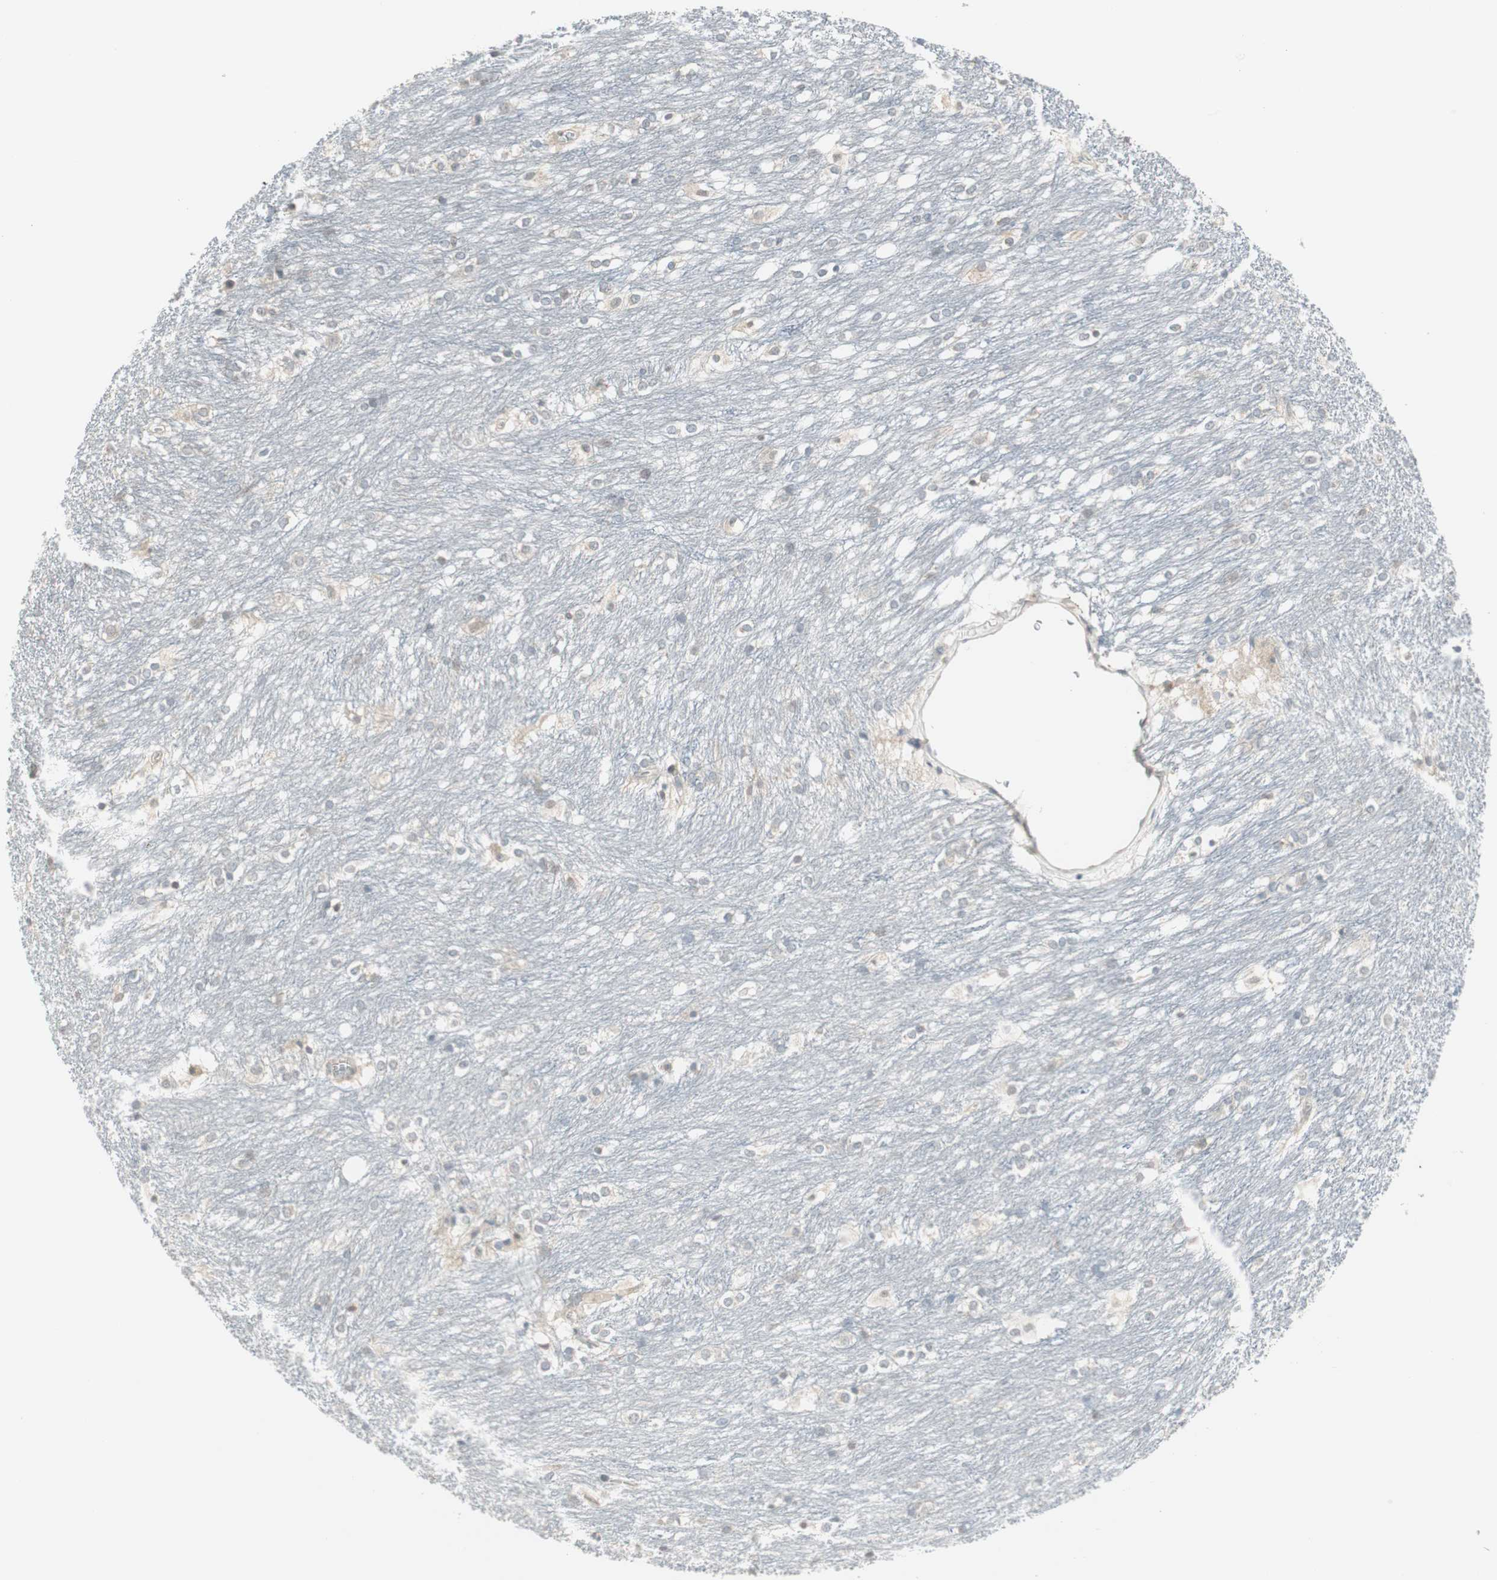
{"staining": {"intensity": "weak", "quantity": "25%-75%", "location": "cytoplasmic/membranous"}, "tissue": "caudate", "cell_type": "Glial cells", "image_type": "normal", "snomed": [{"axis": "morphology", "description": "Normal tissue, NOS"}, {"axis": "topography", "description": "Lateral ventricle wall"}], "caption": "DAB immunohistochemical staining of benign human caudate reveals weak cytoplasmic/membranous protein expression in about 25%-75% of glial cells.", "gene": "ZFP36", "patient": {"sex": "female", "age": 19}}